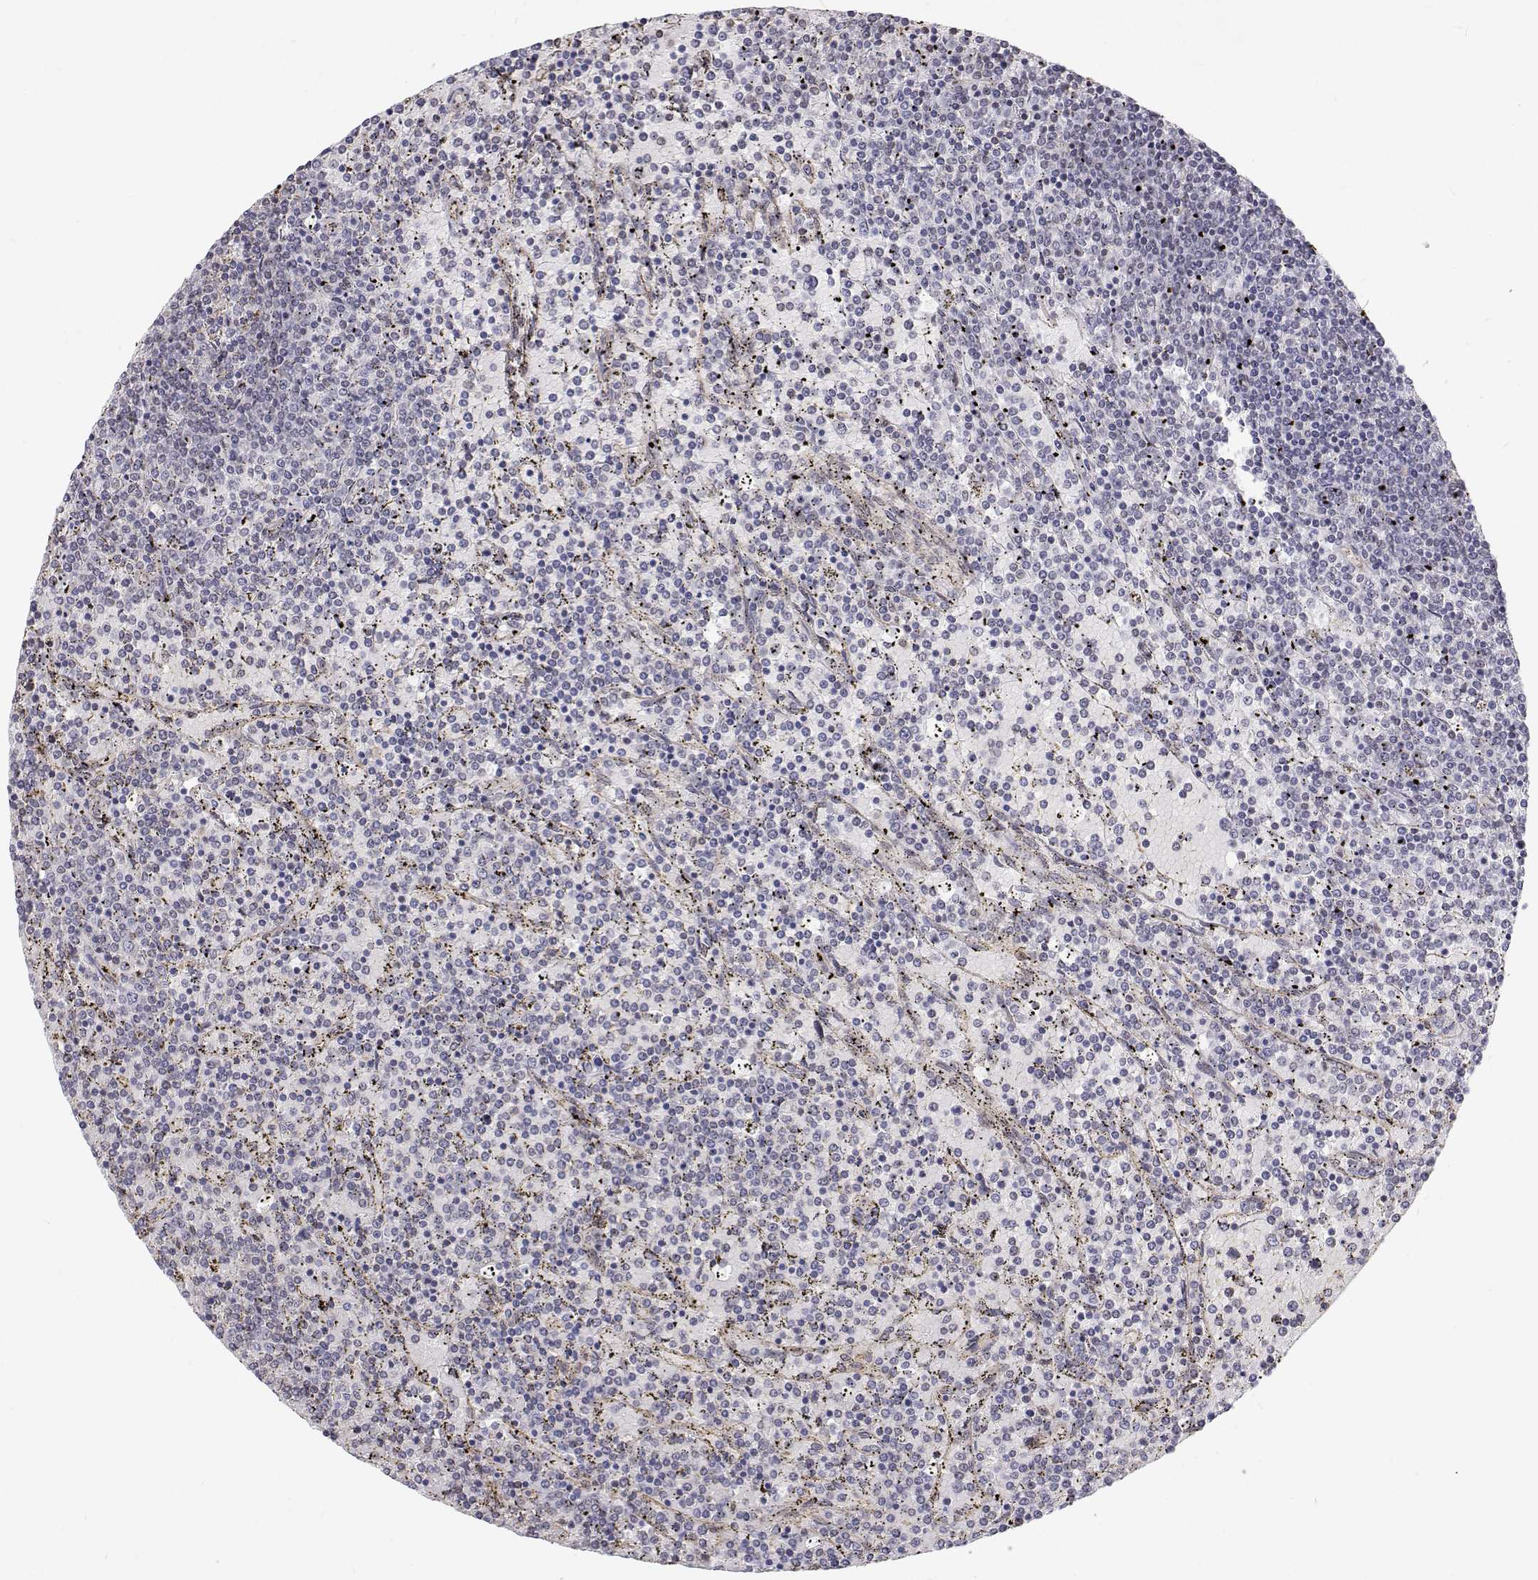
{"staining": {"intensity": "negative", "quantity": "none", "location": "none"}, "tissue": "lymphoma", "cell_type": "Tumor cells", "image_type": "cancer", "snomed": [{"axis": "morphology", "description": "Malignant lymphoma, non-Hodgkin's type, Low grade"}, {"axis": "topography", "description": "Spleen"}], "caption": "The image exhibits no staining of tumor cells in malignant lymphoma, non-Hodgkin's type (low-grade). The staining was performed using DAB (3,3'-diaminobenzidine) to visualize the protein expression in brown, while the nuclei were stained in blue with hematoxylin (Magnification: 20x).", "gene": "GSDMA", "patient": {"sex": "female", "age": 77}}